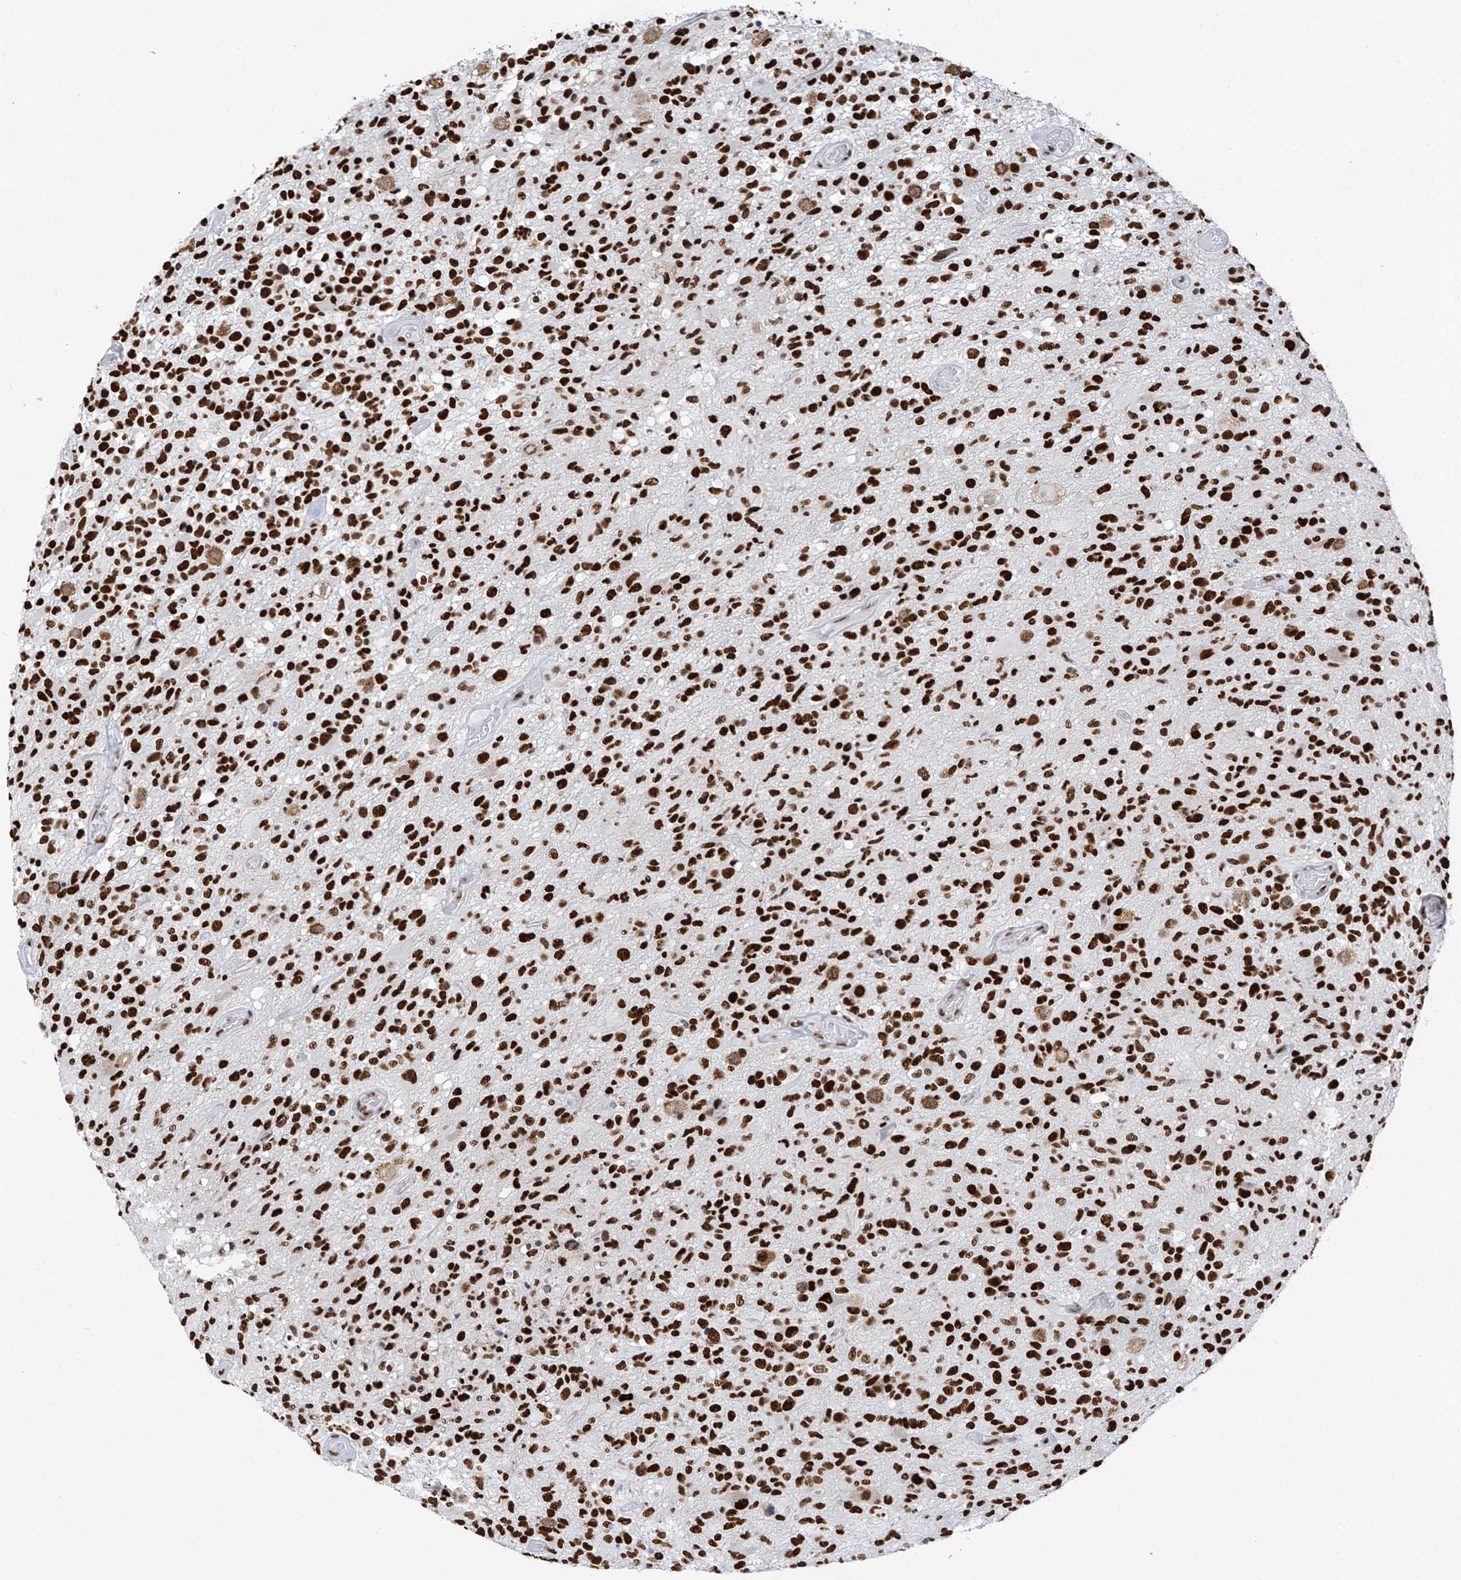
{"staining": {"intensity": "strong", "quantity": ">75%", "location": "nuclear"}, "tissue": "glioma", "cell_type": "Tumor cells", "image_type": "cancer", "snomed": [{"axis": "morphology", "description": "Glioma, malignant, High grade"}, {"axis": "morphology", "description": "Glioblastoma, NOS"}, {"axis": "topography", "description": "Brain"}], "caption": "The photomicrograph shows staining of glioma, revealing strong nuclear protein expression (brown color) within tumor cells. (DAB (3,3'-diaminobenzidine) = brown stain, brightfield microscopy at high magnification).", "gene": "KHSRP", "patient": {"sex": "male", "age": 60}}